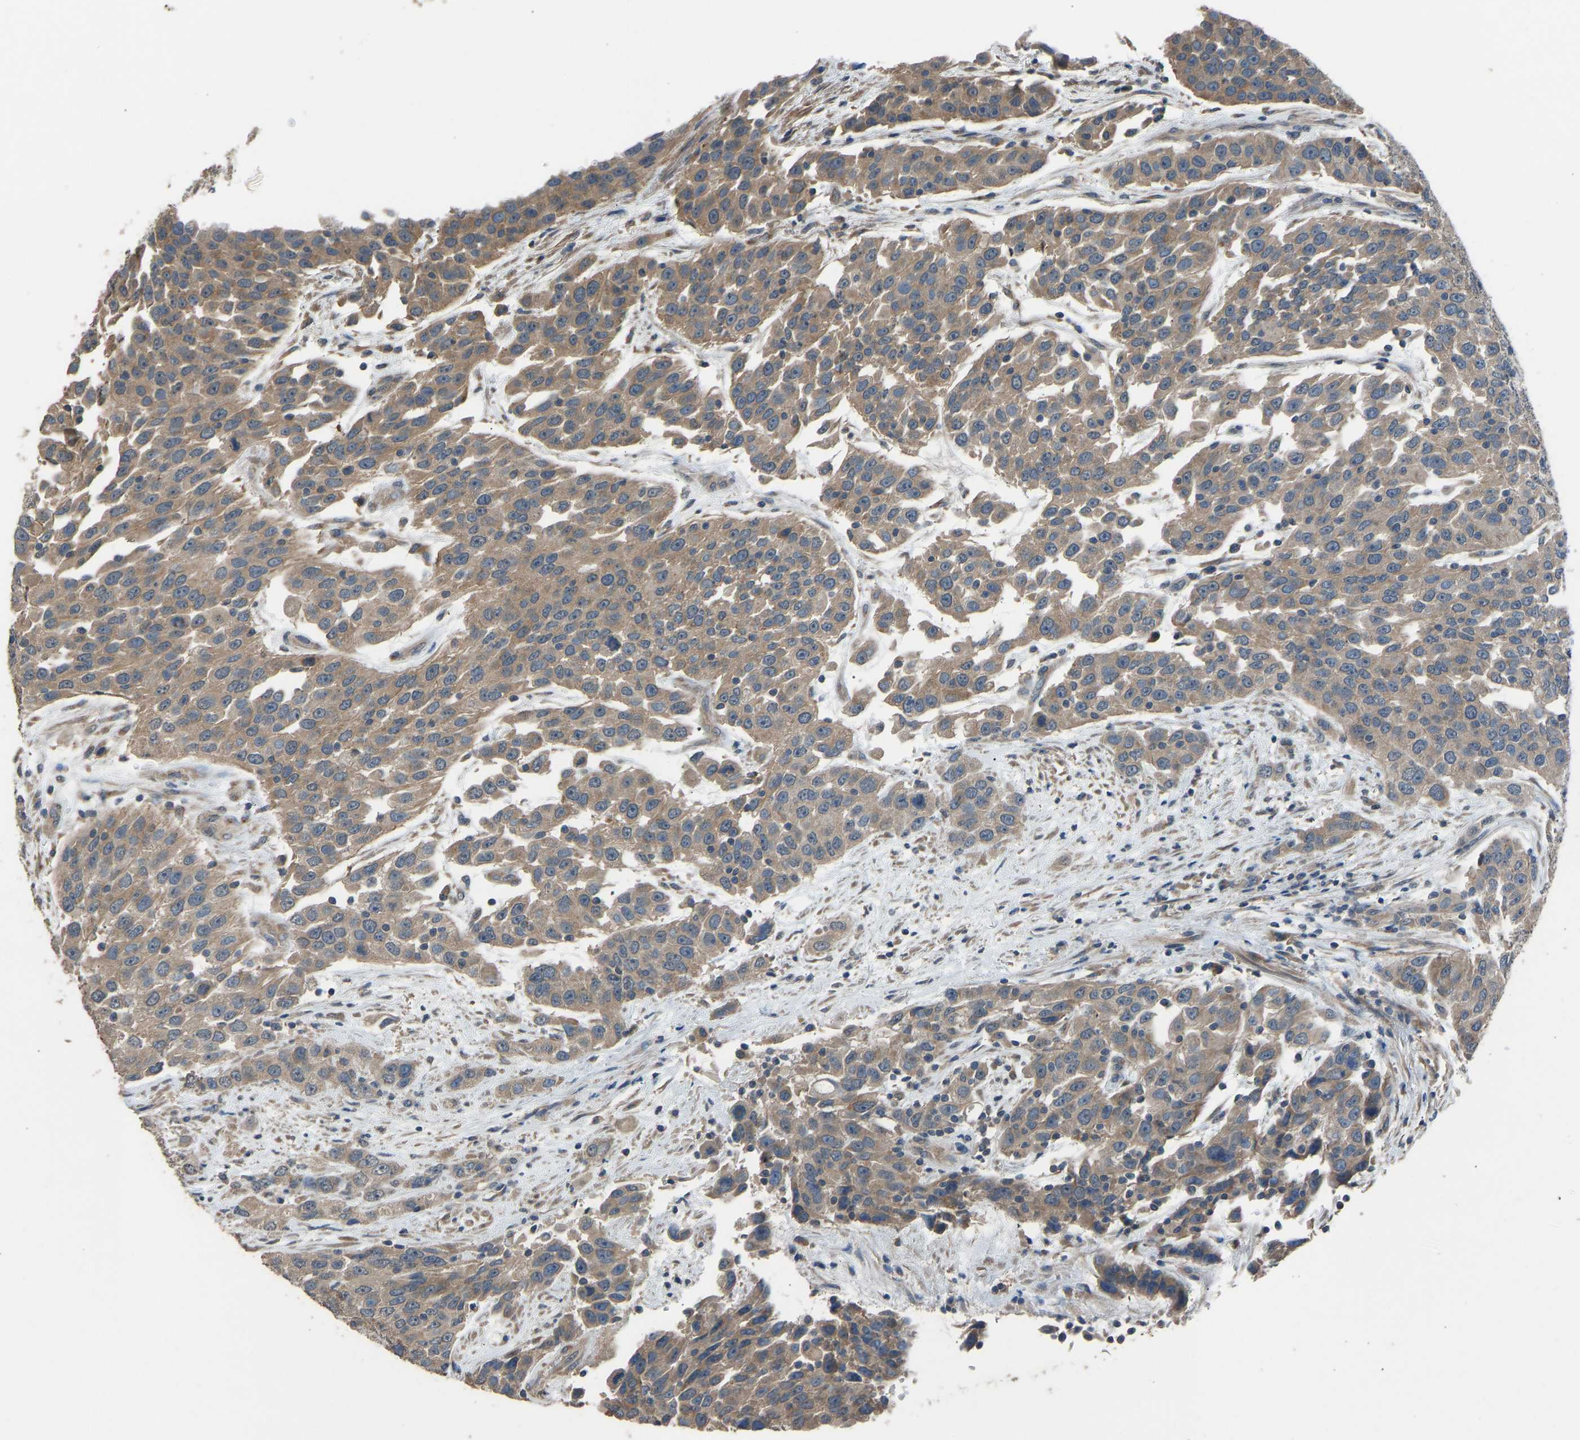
{"staining": {"intensity": "moderate", "quantity": ">75%", "location": "cytoplasmic/membranous"}, "tissue": "urothelial cancer", "cell_type": "Tumor cells", "image_type": "cancer", "snomed": [{"axis": "morphology", "description": "Urothelial carcinoma, High grade"}, {"axis": "topography", "description": "Urinary bladder"}], "caption": "A high-resolution photomicrograph shows immunohistochemistry staining of urothelial carcinoma (high-grade), which shows moderate cytoplasmic/membranous staining in approximately >75% of tumor cells.", "gene": "SLC43A1", "patient": {"sex": "female", "age": 80}}